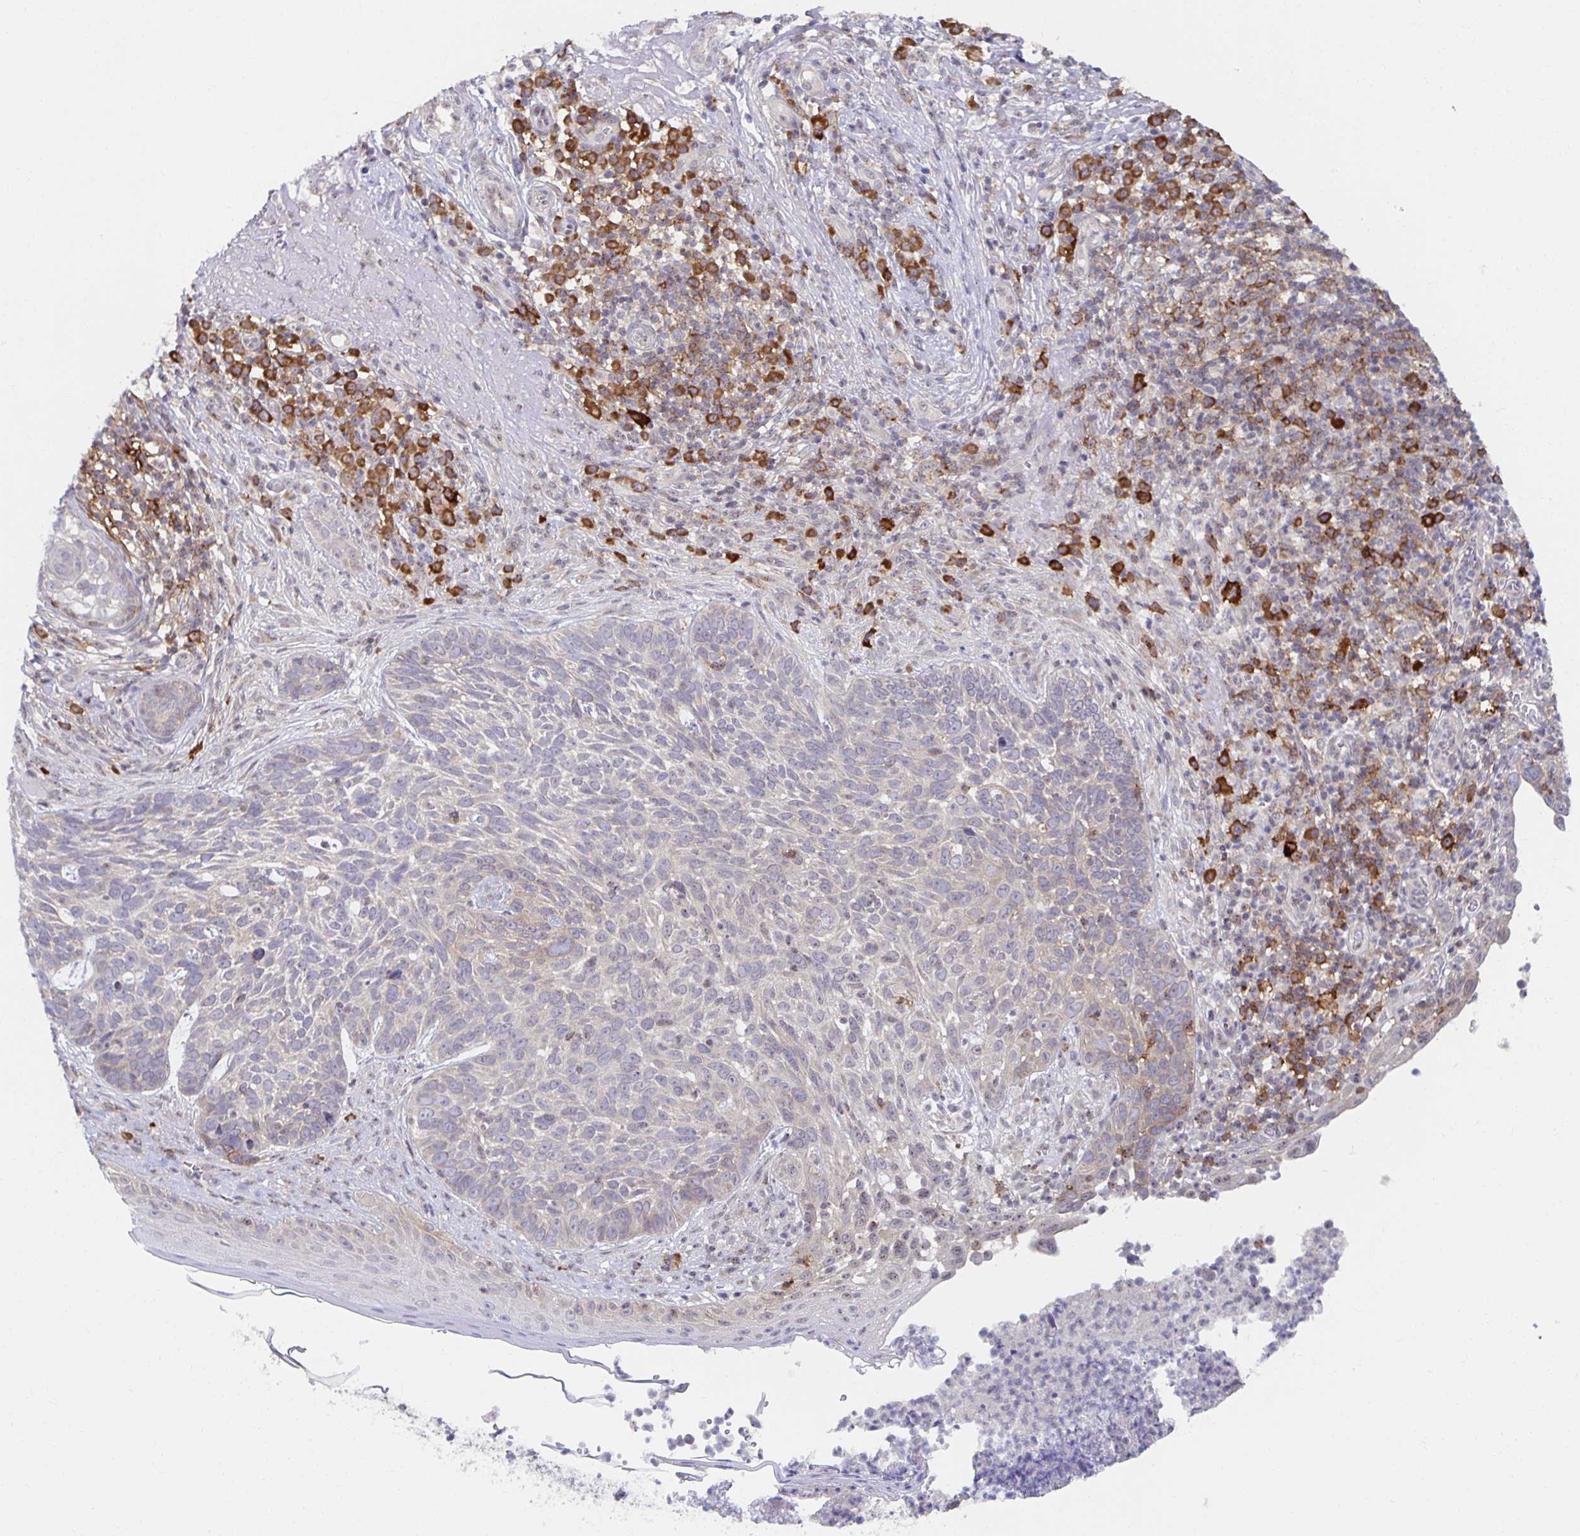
{"staining": {"intensity": "negative", "quantity": "none", "location": "none"}, "tissue": "skin cancer", "cell_type": "Tumor cells", "image_type": "cancer", "snomed": [{"axis": "morphology", "description": "Basal cell carcinoma"}, {"axis": "topography", "description": "Skin"}, {"axis": "topography", "description": "Skin of face"}], "caption": "There is no significant expression in tumor cells of skin cancer.", "gene": "BAD", "patient": {"sex": "female", "age": 95}}